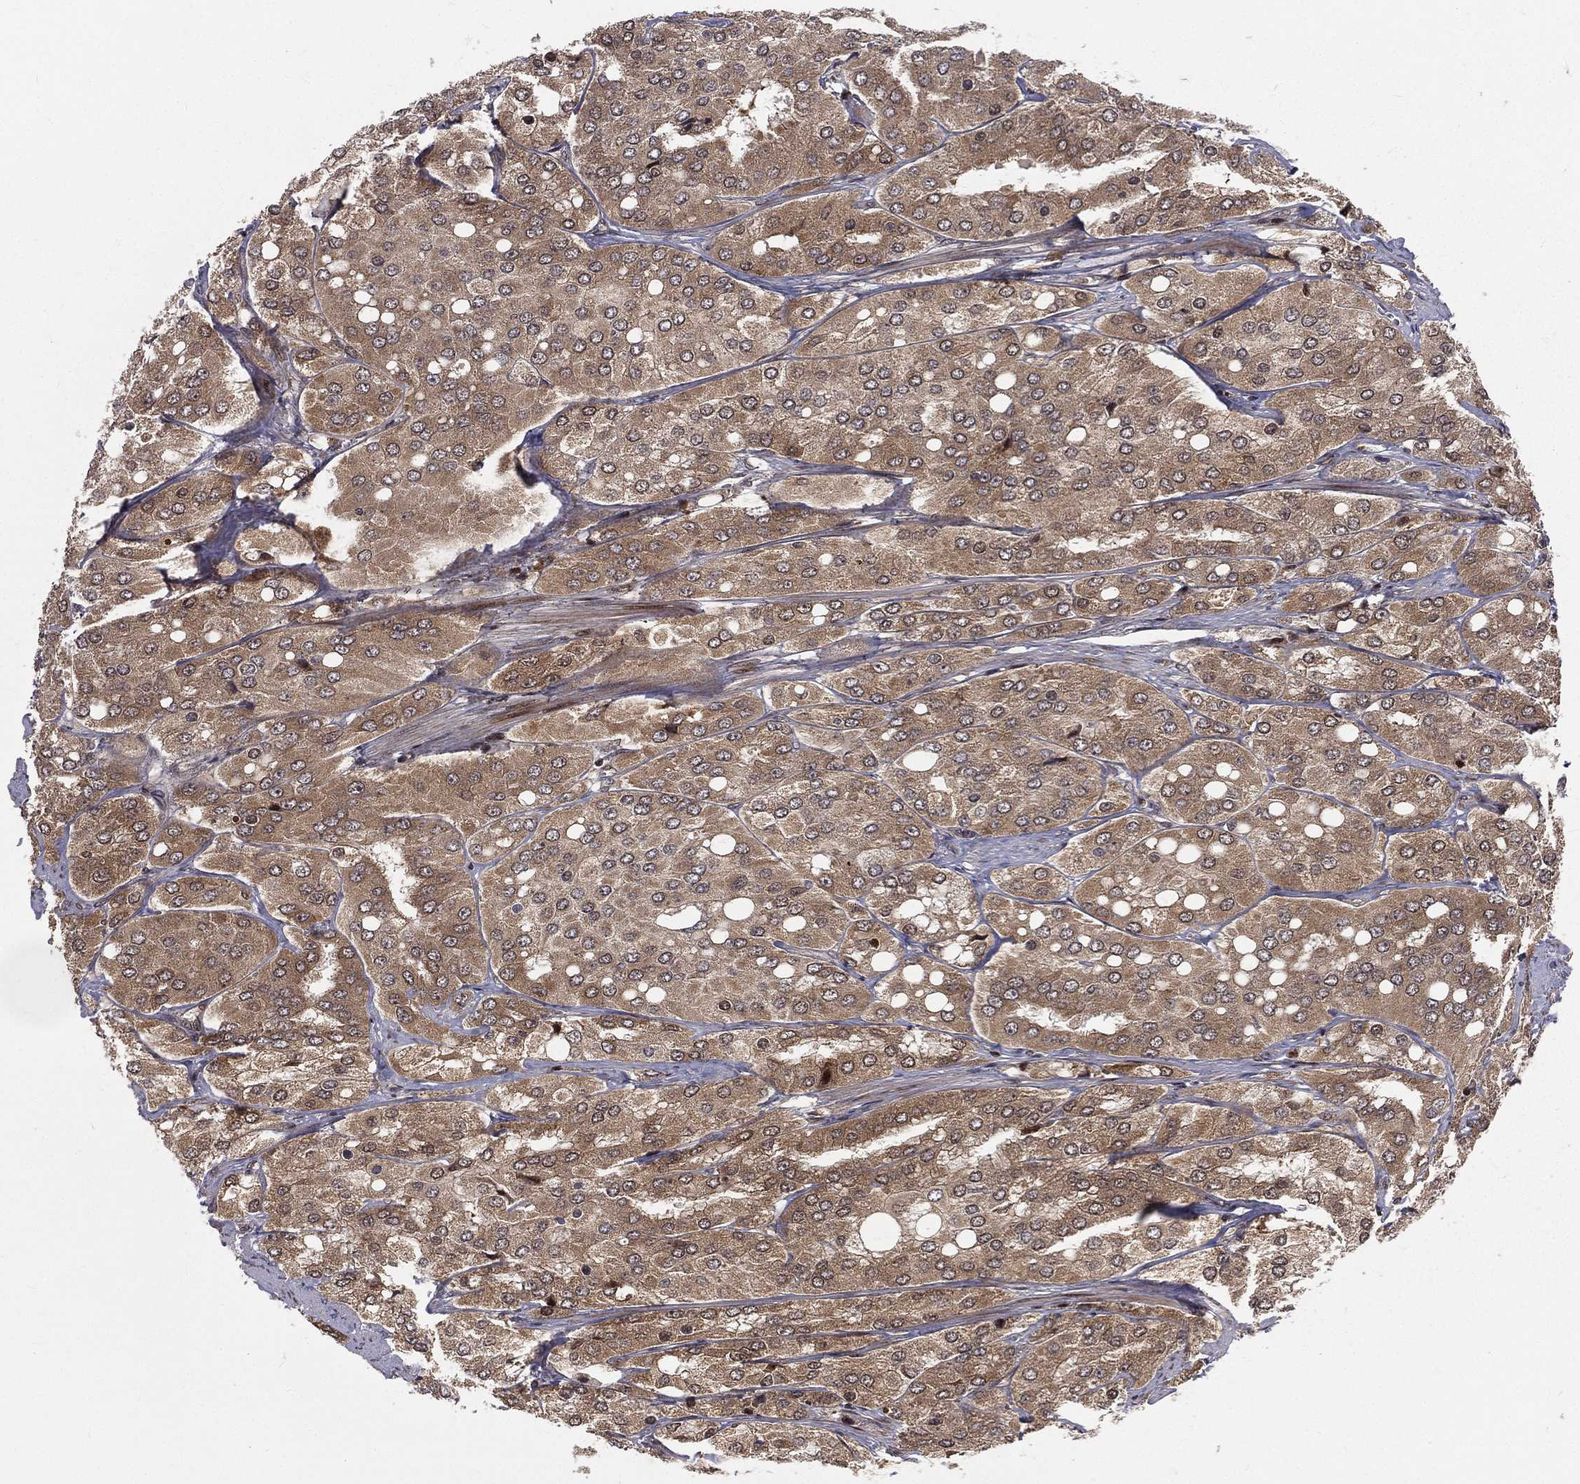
{"staining": {"intensity": "moderate", "quantity": ">75%", "location": "cytoplasmic/membranous"}, "tissue": "prostate cancer", "cell_type": "Tumor cells", "image_type": "cancer", "snomed": [{"axis": "morphology", "description": "Adenocarcinoma, Low grade"}, {"axis": "topography", "description": "Prostate"}], "caption": "Prostate cancer (adenocarcinoma (low-grade)) tissue exhibits moderate cytoplasmic/membranous positivity in approximately >75% of tumor cells", "gene": "MDM2", "patient": {"sex": "male", "age": 69}}